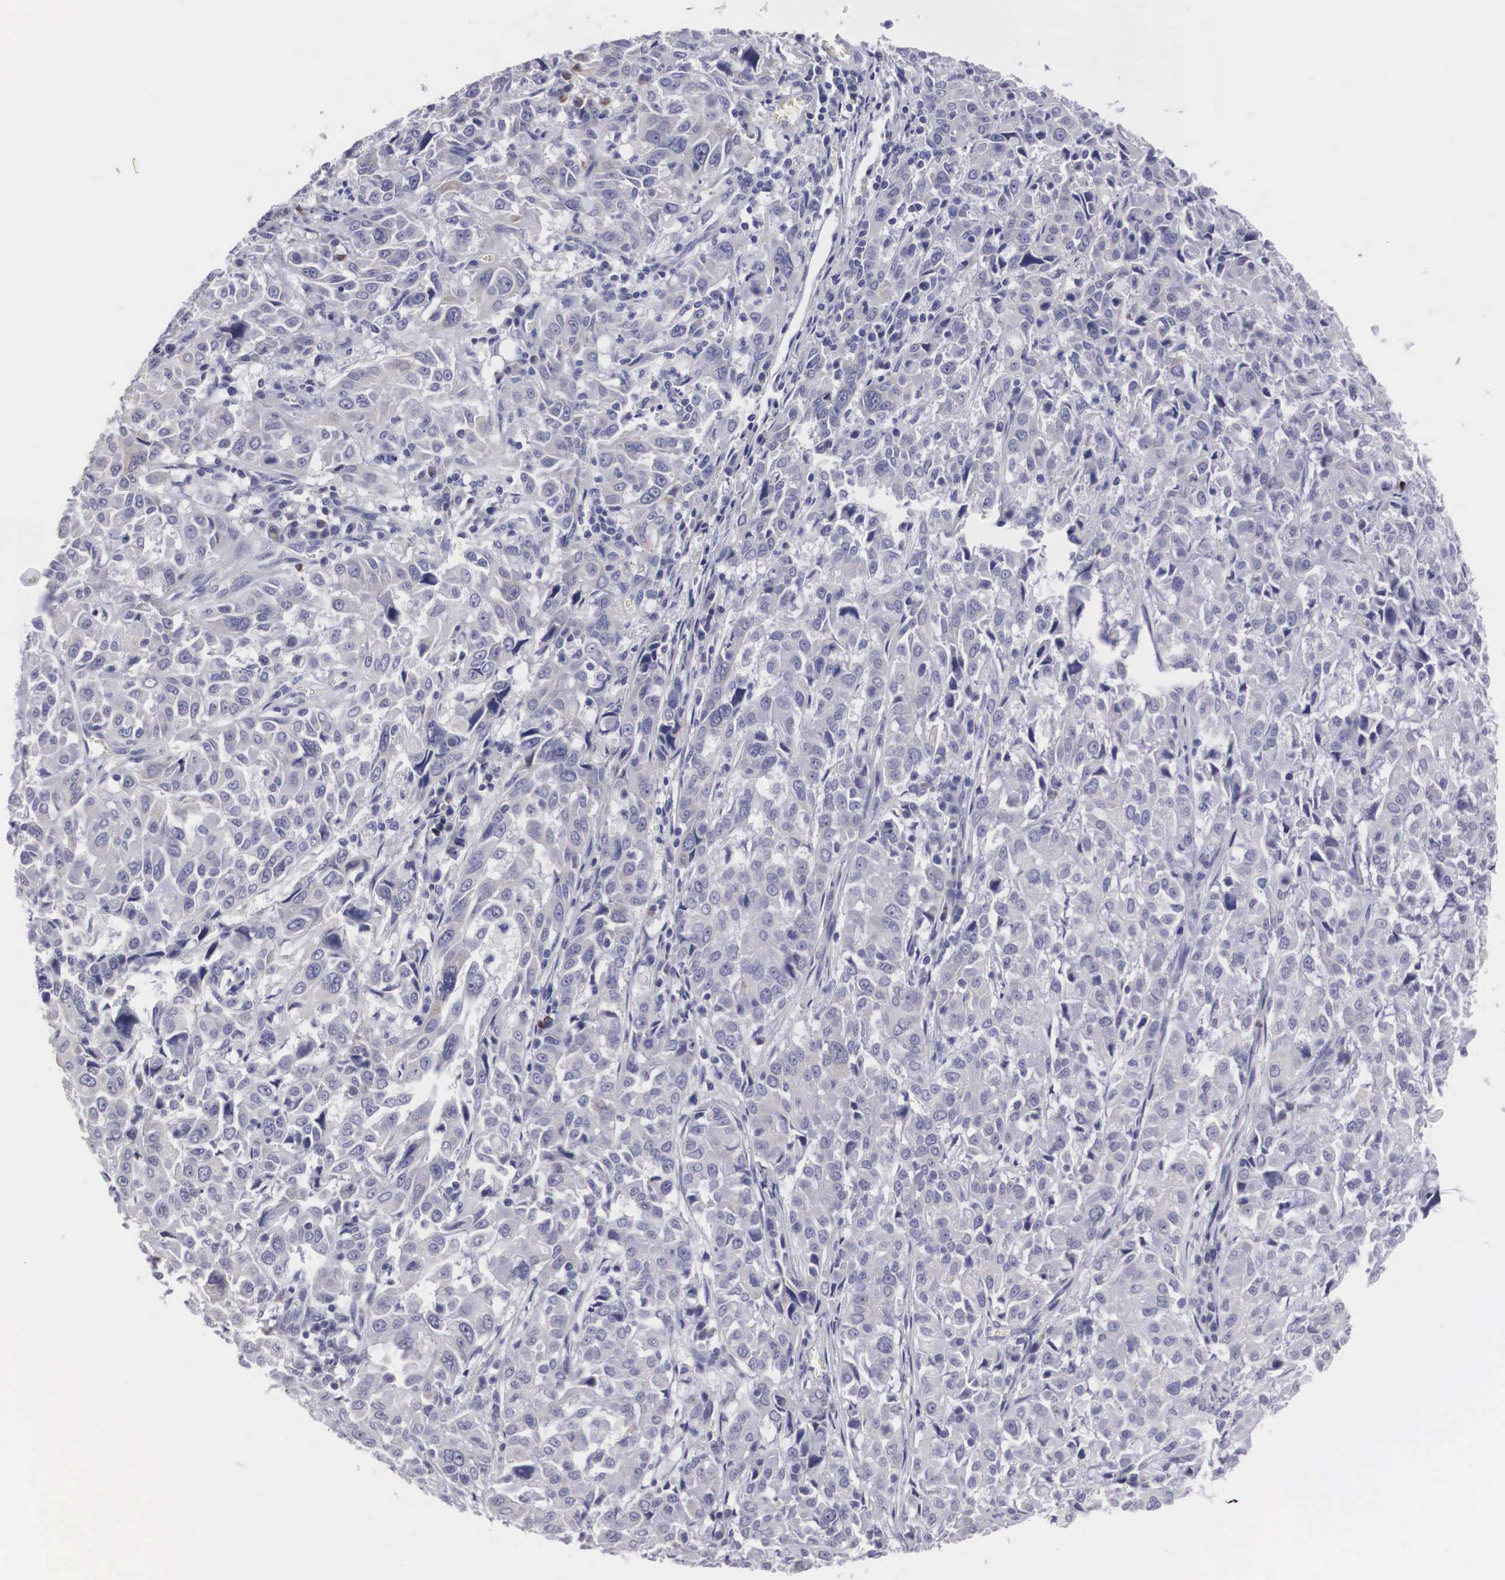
{"staining": {"intensity": "negative", "quantity": "none", "location": "none"}, "tissue": "pancreatic cancer", "cell_type": "Tumor cells", "image_type": "cancer", "snomed": [{"axis": "morphology", "description": "Adenocarcinoma, NOS"}, {"axis": "topography", "description": "Pancreas"}], "caption": "An immunohistochemistry image of pancreatic cancer (adenocarcinoma) is shown. There is no staining in tumor cells of pancreatic cancer (adenocarcinoma).", "gene": "ARMCX3", "patient": {"sex": "female", "age": 52}}